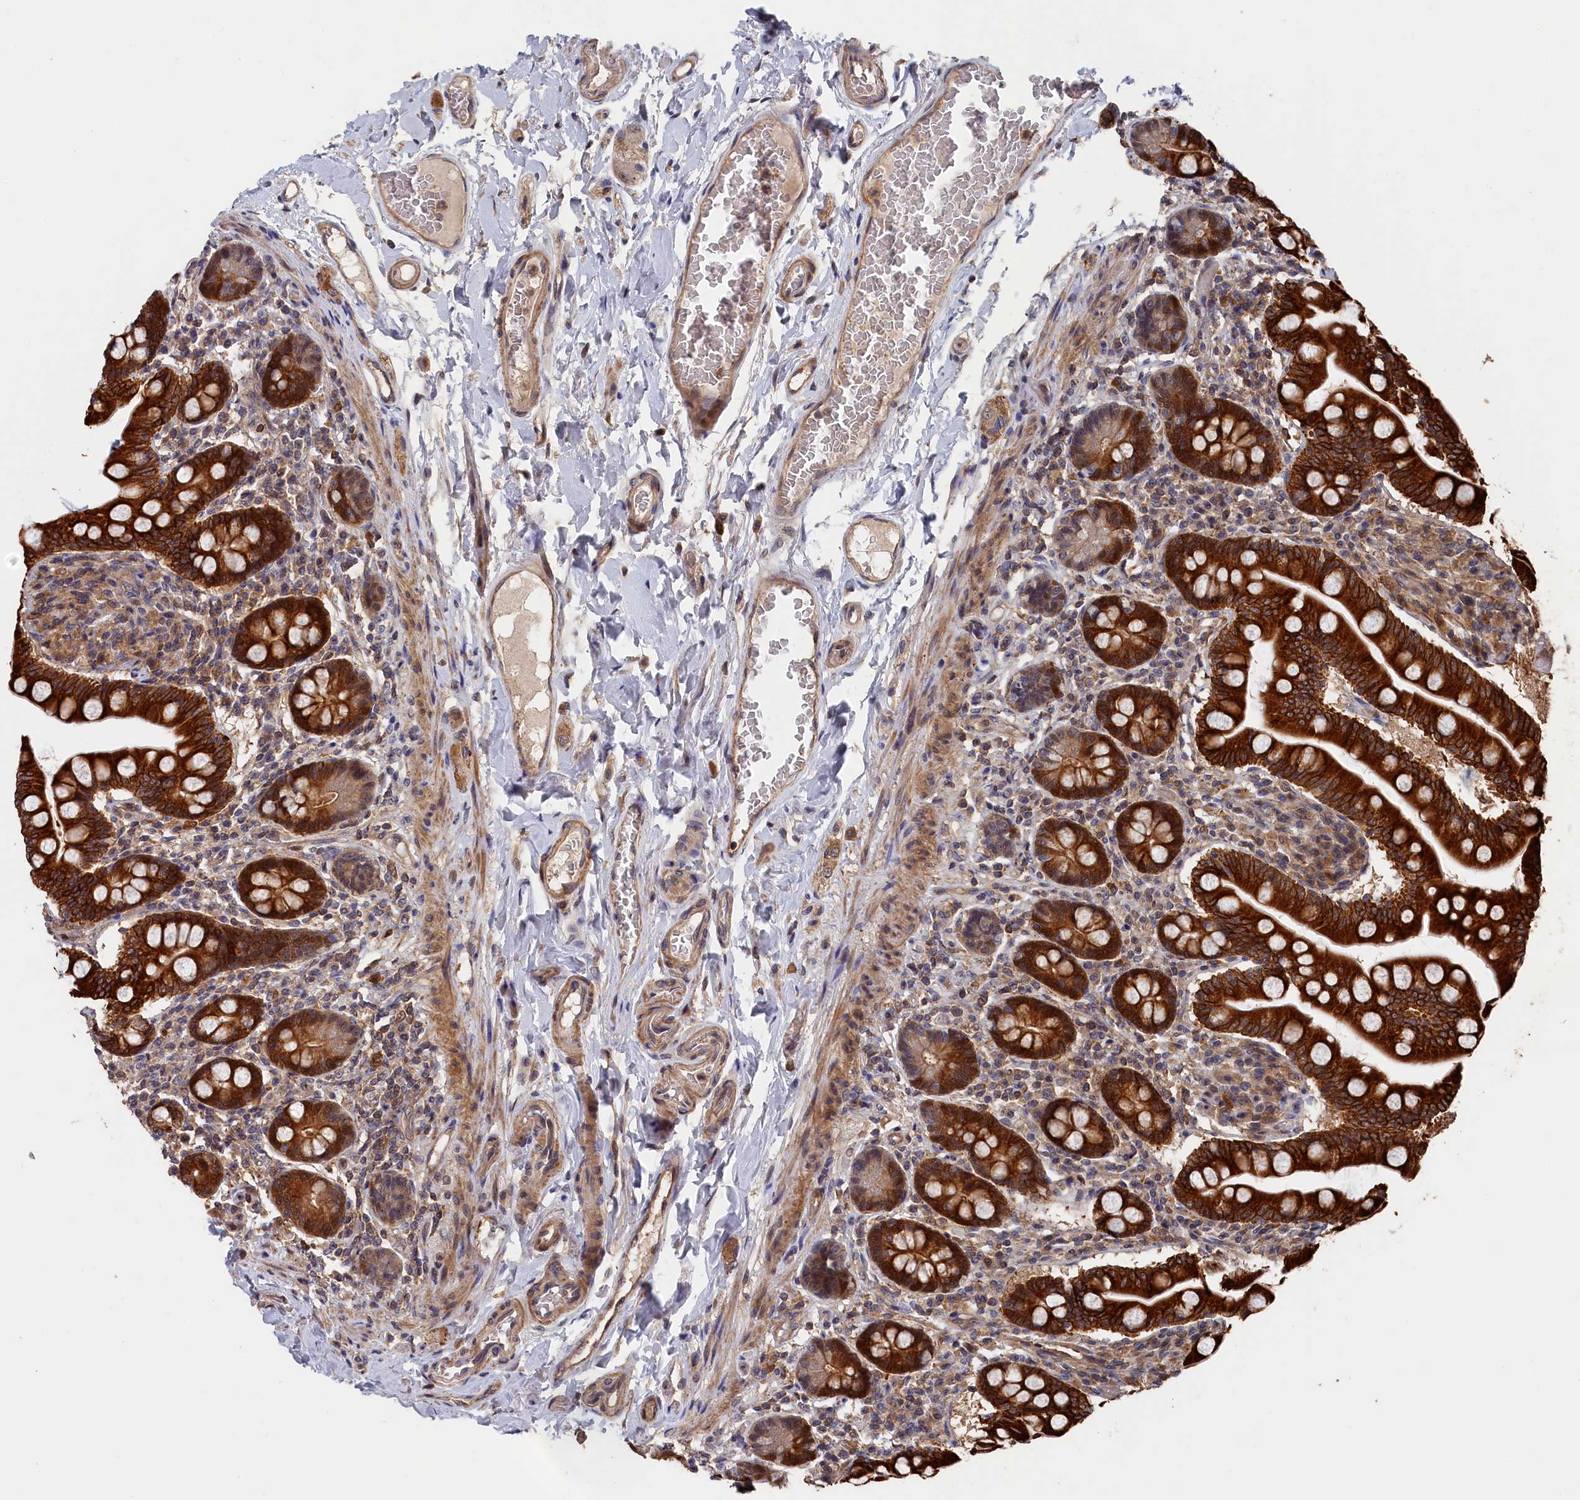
{"staining": {"intensity": "strong", "quantity": ">75%", "location": "cytoplasmic/membranous"}, "tissue": "small intestine", "cell_type": "Glandular cells", "image_type": "normal", "snomed": [{"axis": "morphology", "description": "Normal tissue, NOS"}, {"axis": "topography", "description": "Small intestine"}], "caption": "Immunohistochemical staining of unremarkable small intestine shows high levels of strong cytoplasmic/membranous expression in about >75% of glandular cells. (brown staining indicates protein expression, while blue staining denotes nuclei).", "gene": "RMI2", "patient": {"sex": "female", "age": 64}}